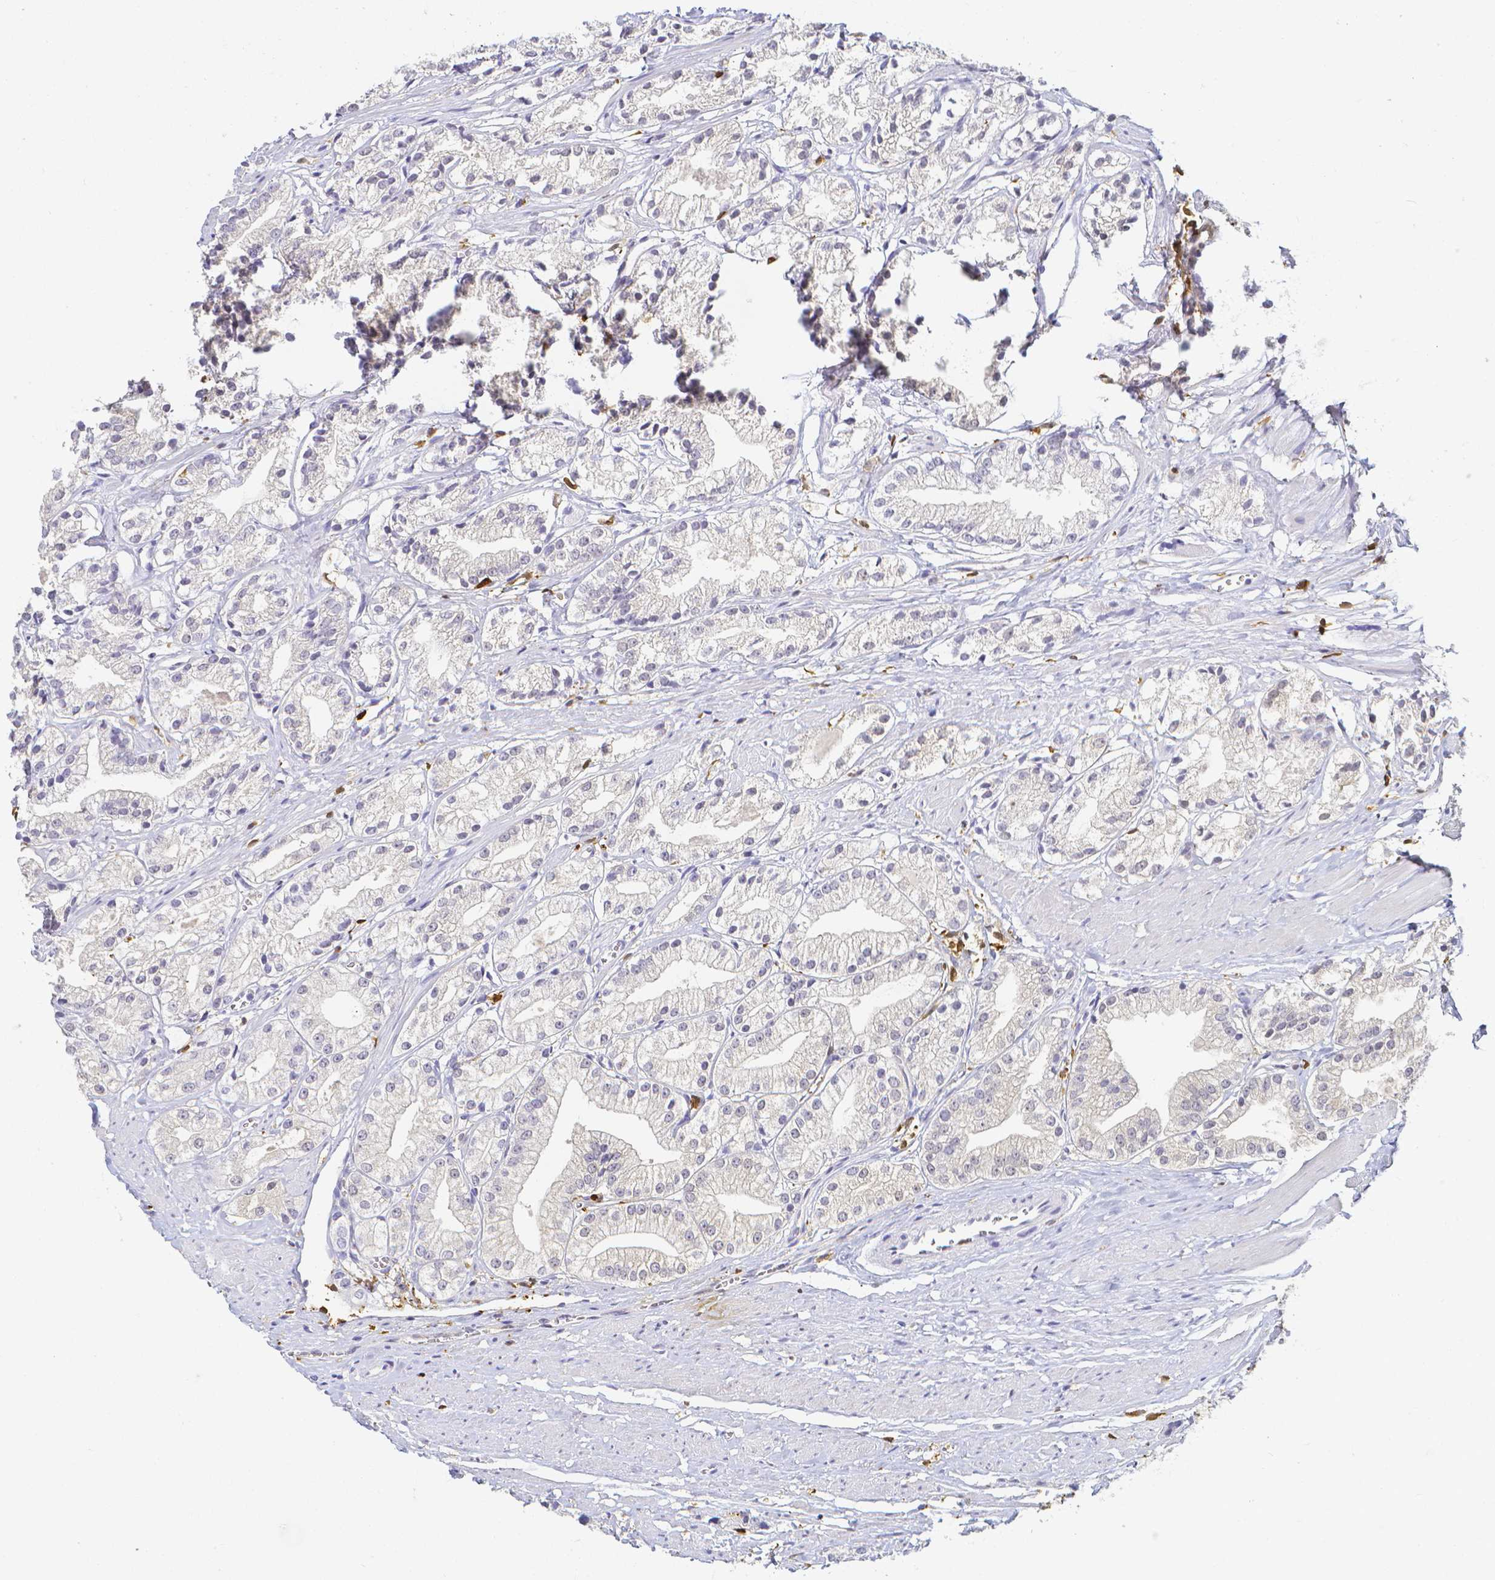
{"staining": {"intensity": "negative", "quantity": "none", "location": "none"}, "tissue": "prostate cancer", "cell_type": "Tumor cells", "image_type": "cancer", "snomed": [{"axis": "morphology", "description": "Adenocarcinoma, Low grade"}, {"axis": "topography", "description": "Prostate"}], "caption": "Immunohistochemistry of adenocarcinoma (low-grade) (prostate) shows no positivity in tumor cells. (DAB (3,3'-diaminobenzidine) immunohistochemistry (IHC), high magnification).", "gene": "COTL1", "patient": {"sex": "male", "age": 69}}